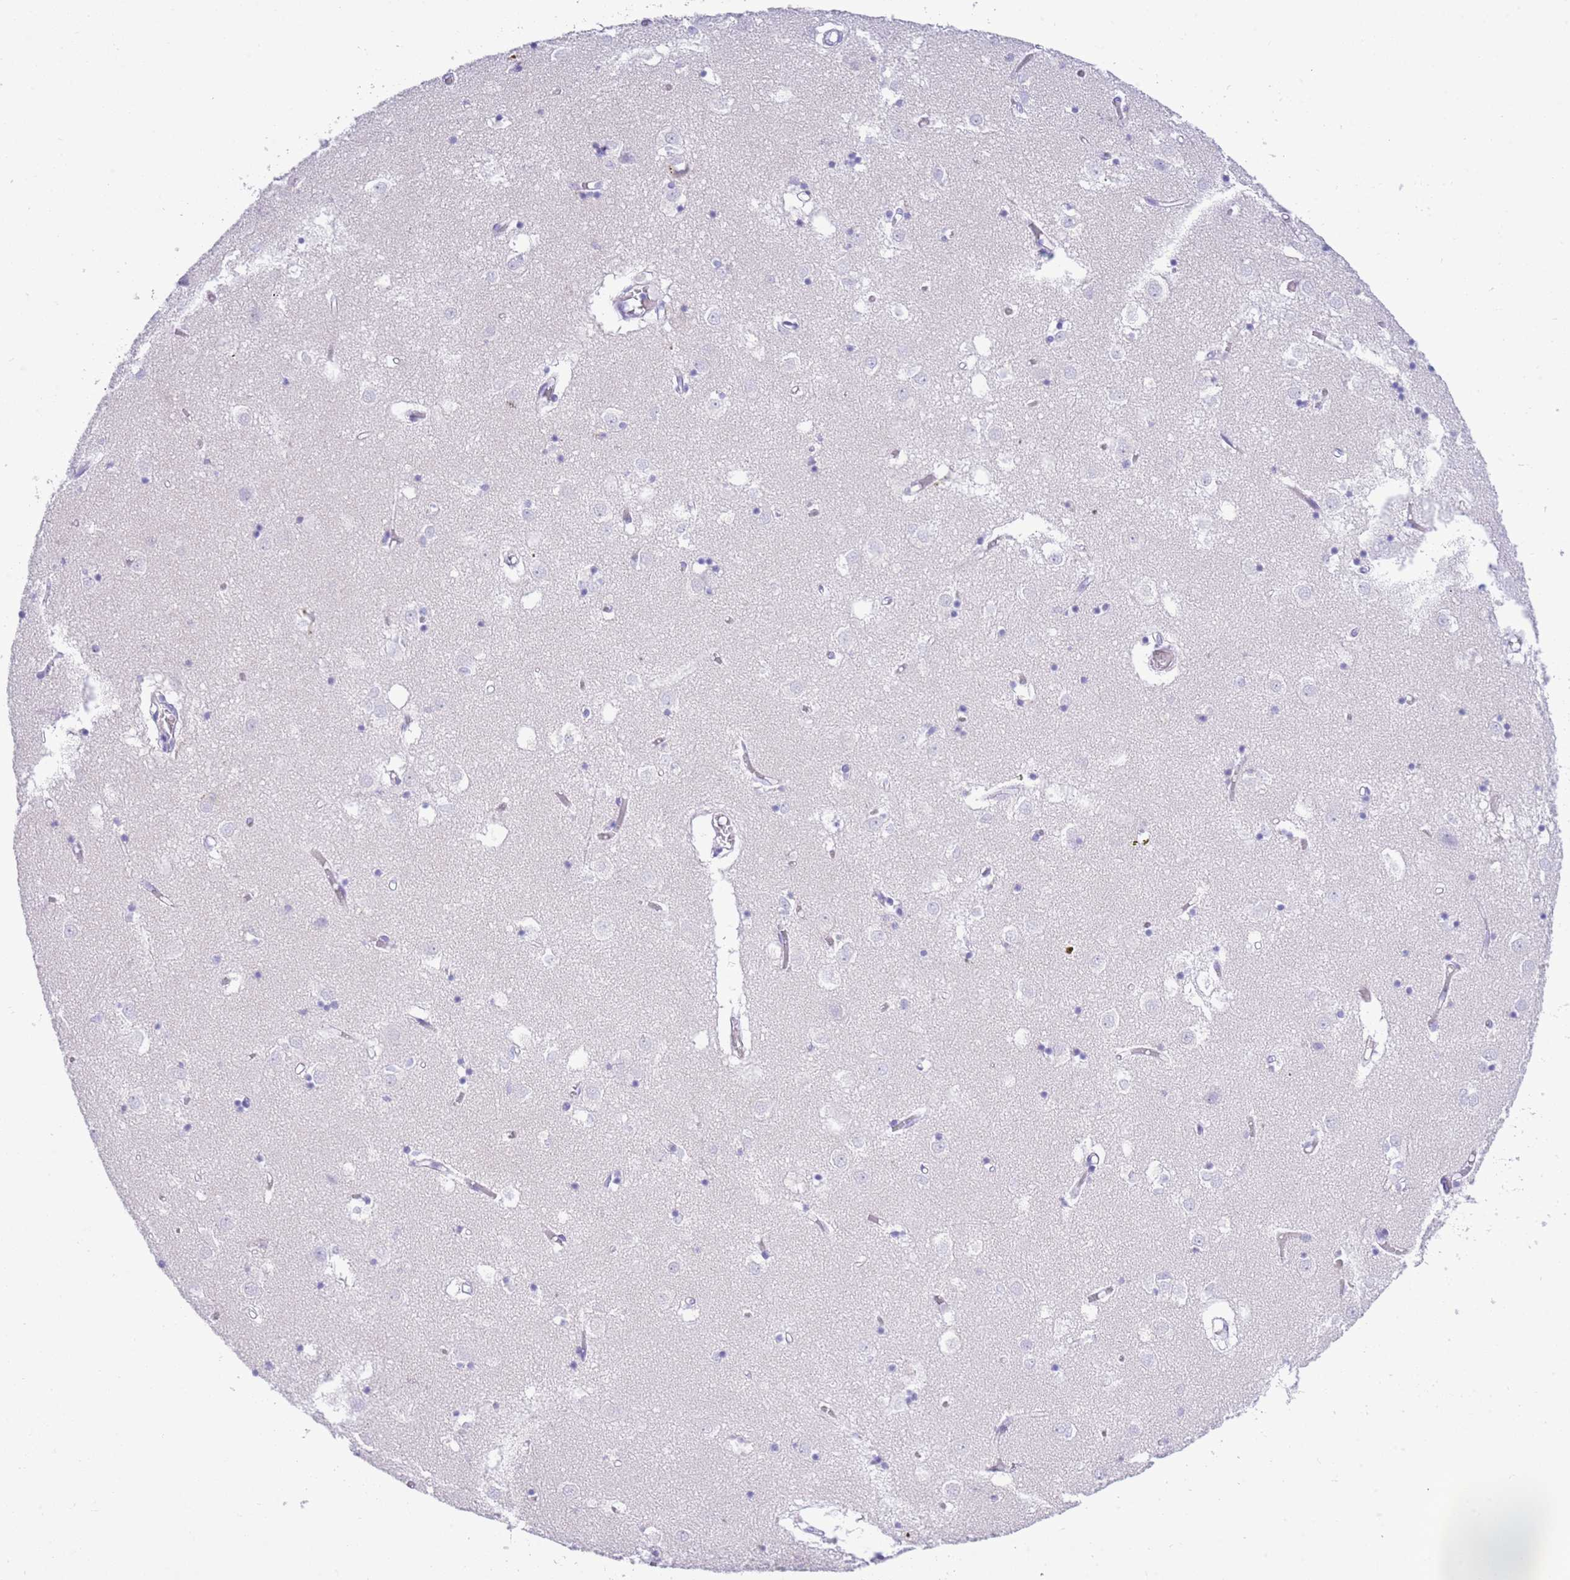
{"staining": {"intensity": "negative", "quantity": "none", "location": "none"}, "tissue": "caudate", "cell_type": "Glial cells", "image_type": "normal", "snomed": [{"axis": "morphology", "description": "Normal tissue, NOS"}, {"axis": "topography", "description": "Lateral ventricle wall"}], "caption": "This is an immunohistochemistry (IHC) histopathology image of normal human caudate. There is no positivity in glial cells.", "gene": "ACR", "patient": {"sex": "male", "age": 70}}